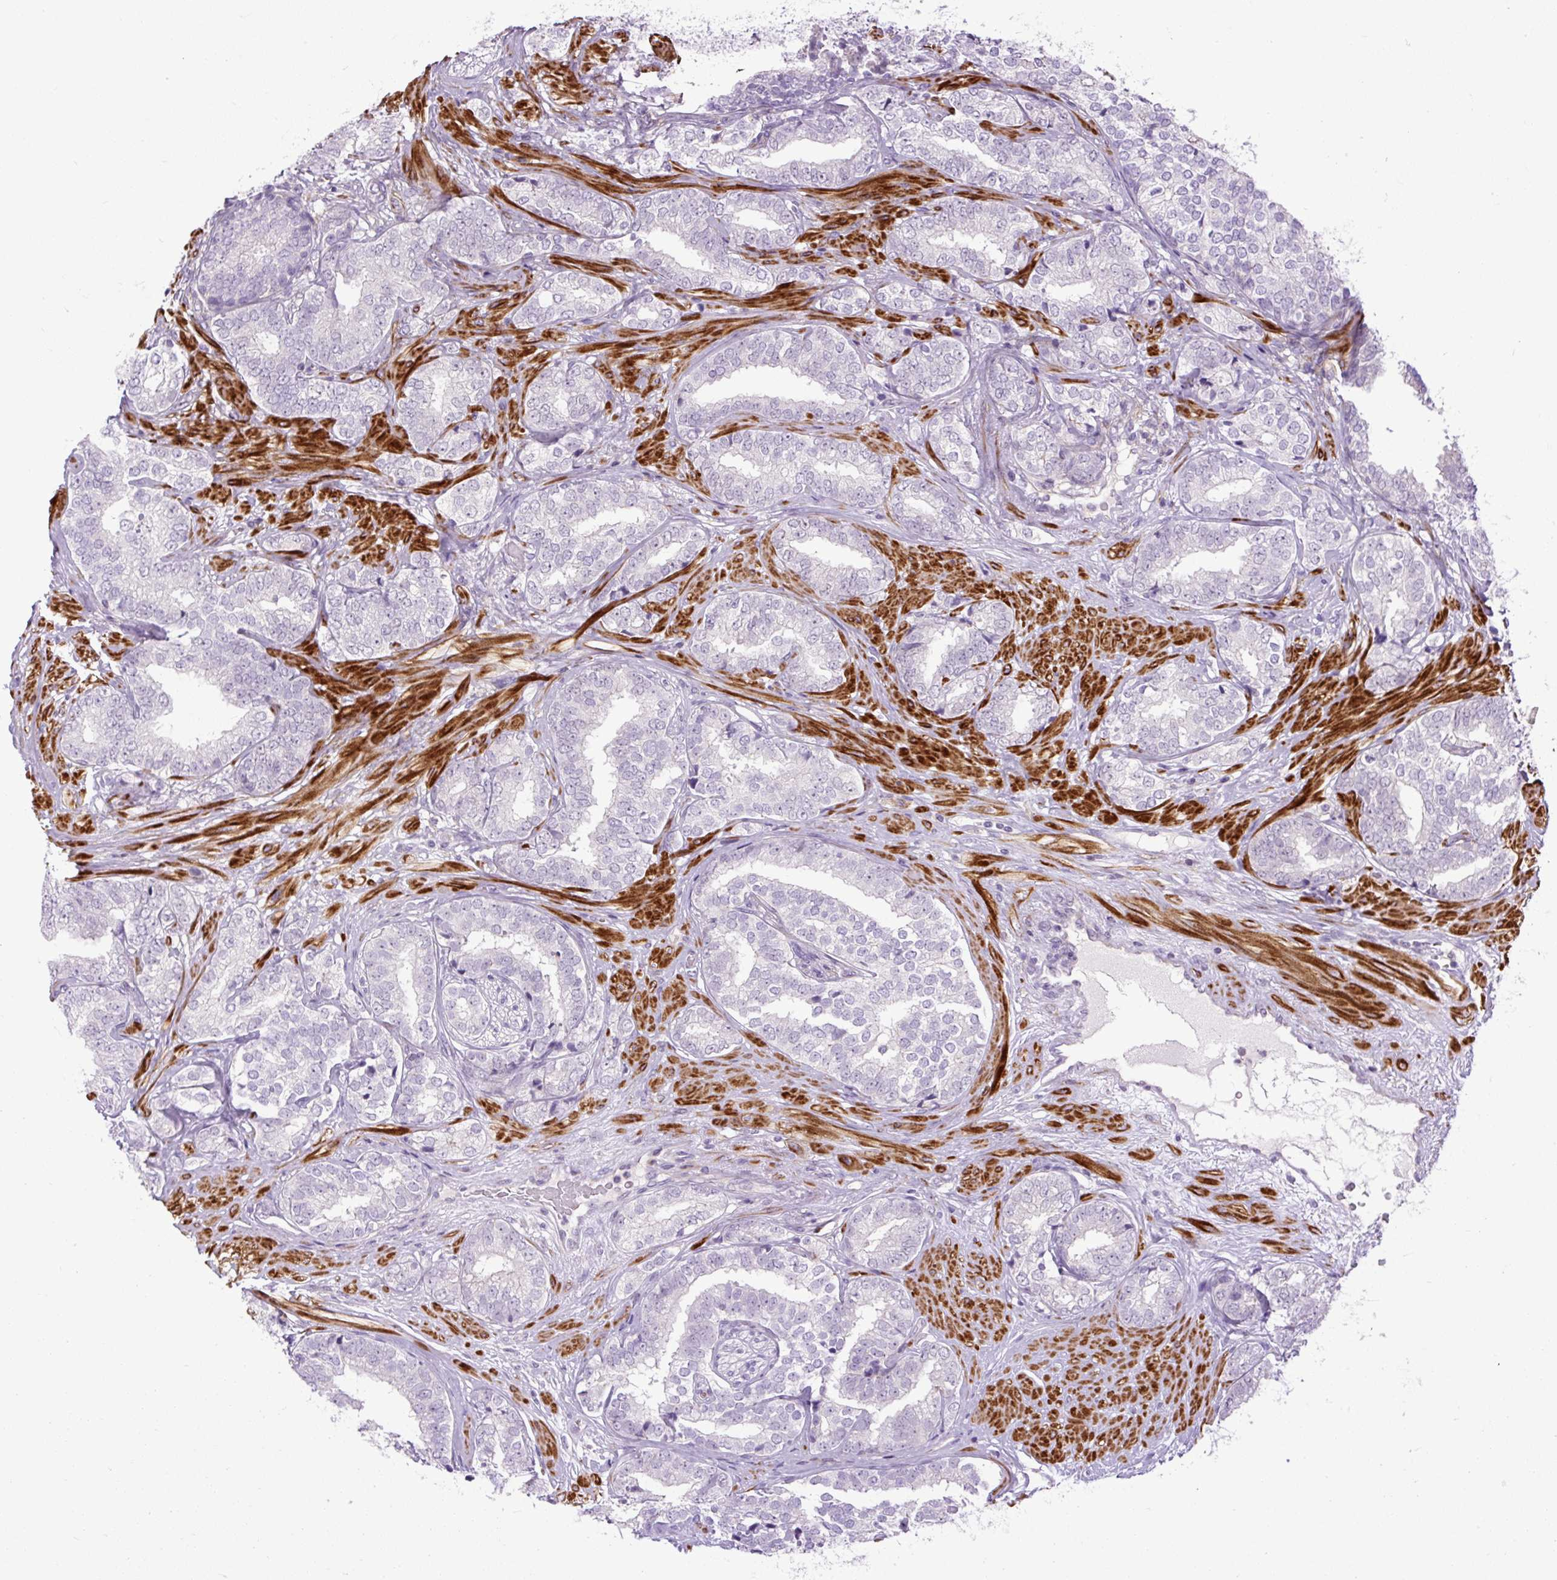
{"staining": {"intensity": "negative", "quantity": "none", "location": "none"}, "tissue": "prostate cancer", "cell_type": "Tumor cells", "image_type": "cancer", "snomed": [{"axis": "morphology", "description": "Adenocarcinoma, High grade"}, {"axis": "topography", "description": "Prostate"}], "caption": "Prostate cancer was stained to show a protein in brown. There is no significant expression in tumor cells.", "gene": "ZNF197", "patient": {"sex": "male", "age": 72}}